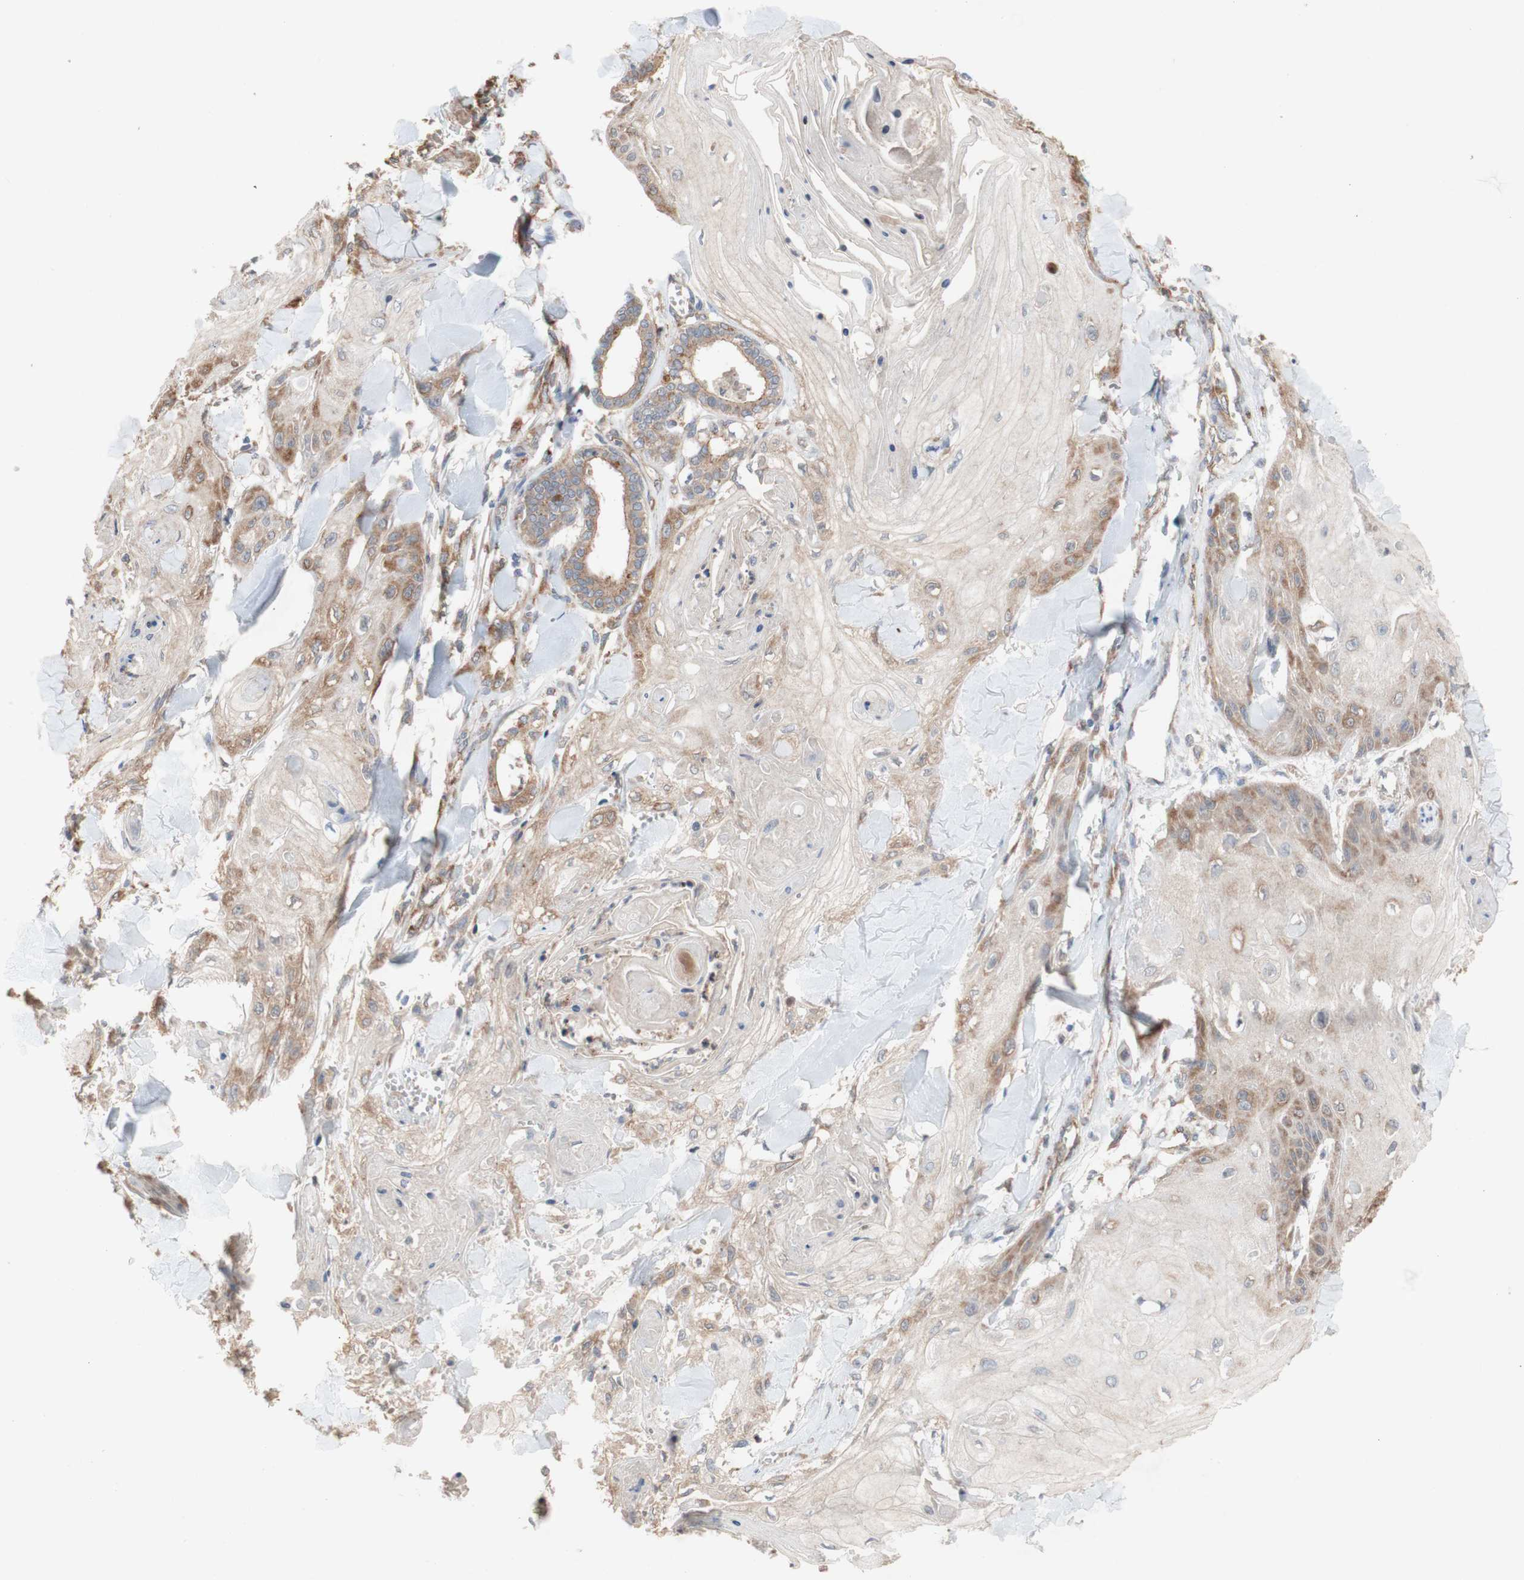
{"staining": {"intensity": "moderate", "quantity": ">75%", "location": "cytoplasmic/membranous"}, "tissue": "skin cancer", "cell_type": "Tumor cells", "image_type": "cancer", "snomed": [{"axis": "morphology", "description": "Squamous cell carcinoma, NOS"}, {"axis": "topography", "description": "Skin"}], "caption": "Immunohistochemical staining of skin squamous cell carcinoma shows moderate cytoplasmic/membranous protein positivity in approximately >75% of tumor cells.", "gene": "PDGFB", "patient": {"sex": "male", "age": 74}}